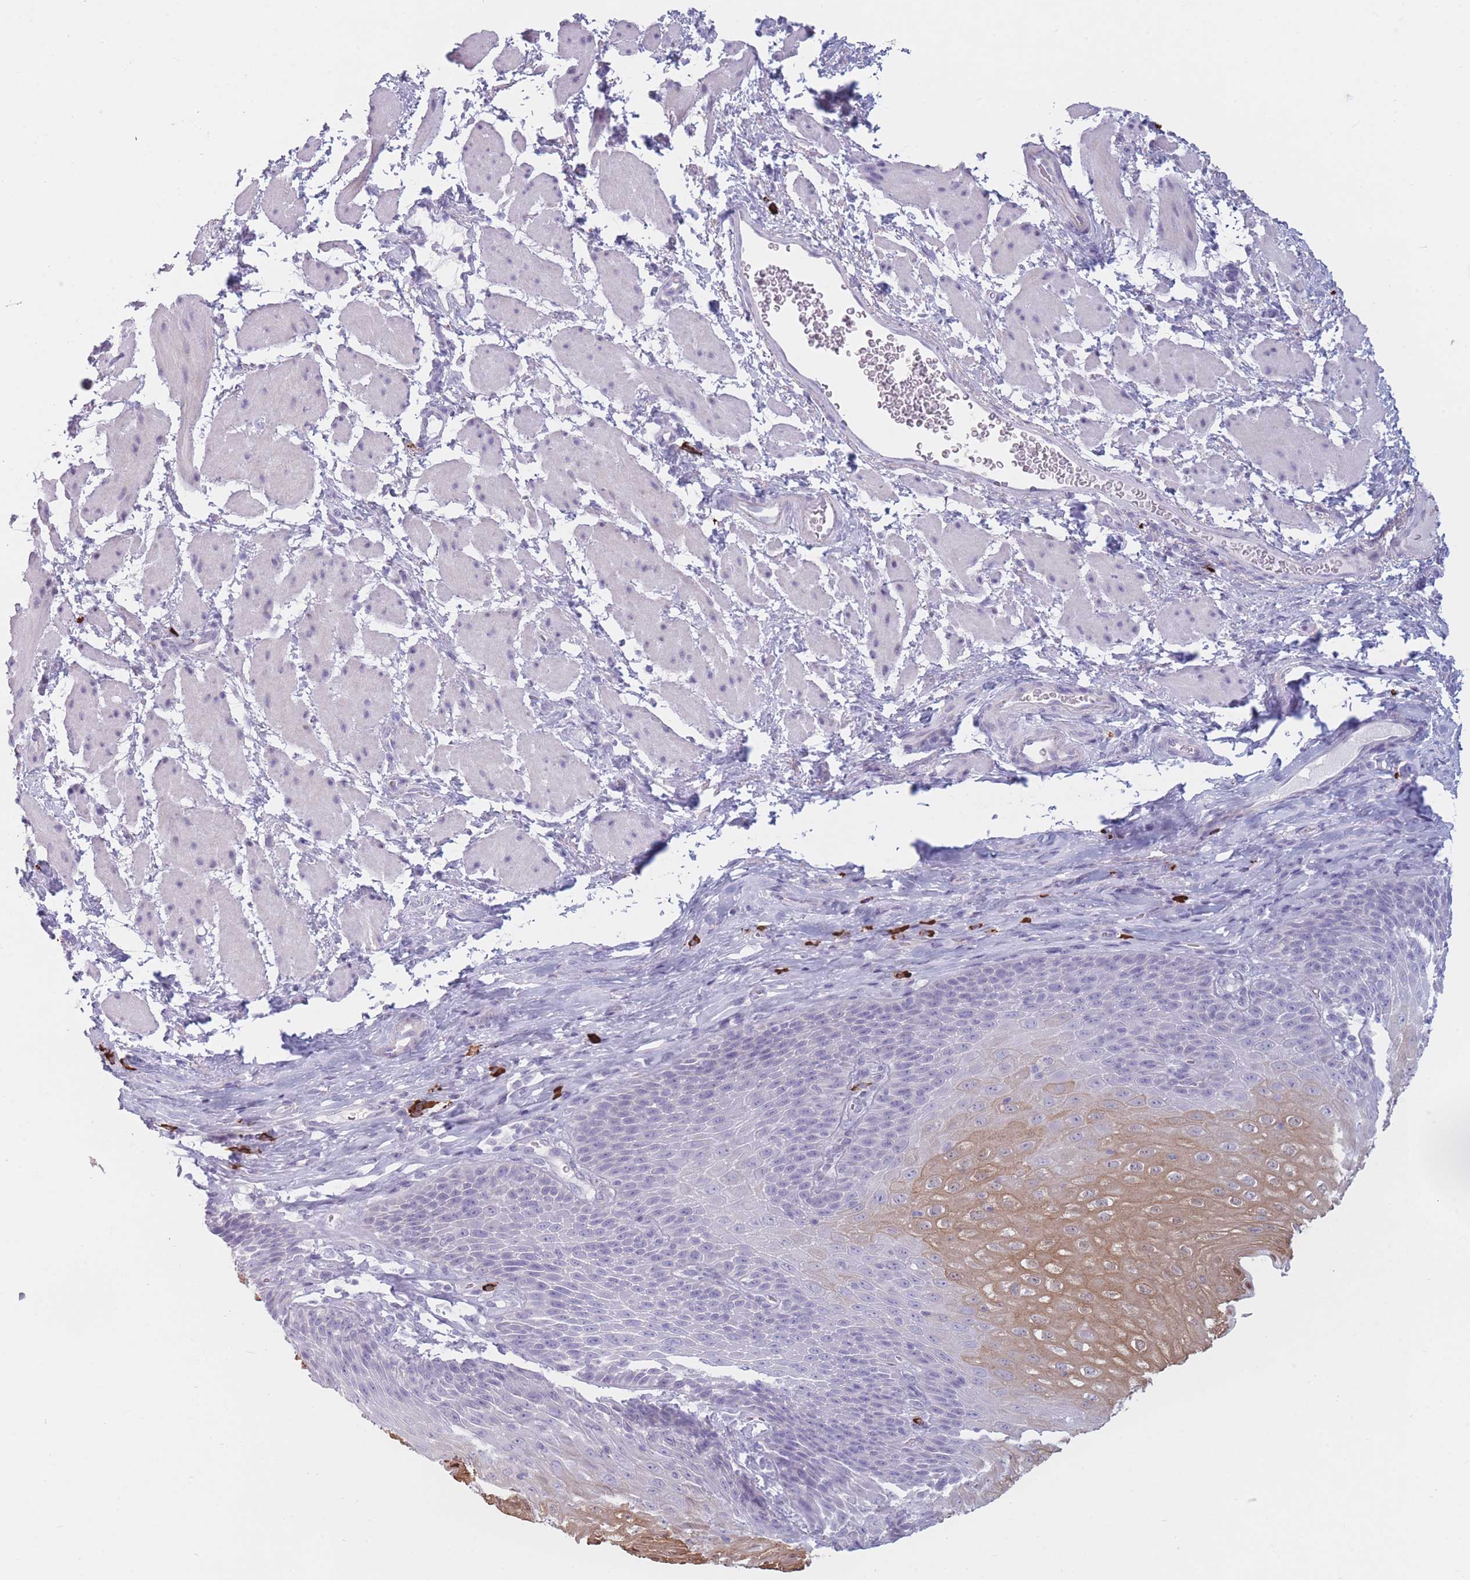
{"staining": {"intensity": "moderate", "quantity": "25%-75%", "location": "cytoplasmic/membranous"}, "tissue": "esophagus", "cell_type": "Squamous epithelial cells", "image_type": "normal", "snomed": [{"axis": "morphology", "description": "Normal tissue, NOS"}, {"axis": "topography", "description": "Esophagus"}], "caption": "The histopathology image reveals a brown stain indicating the presence of a protein in the cytoplasmic/membranous of squamous epithelial cells in esophagus. The protein of interest is stained brown, and the nuclei are stained in blue (DAB (3,3'-diaminobenzidine) IHC with brightfield microscopy, high magnification).", "gene": "PLEKHG2", "patient": {"sex": "female", "age": 61}}